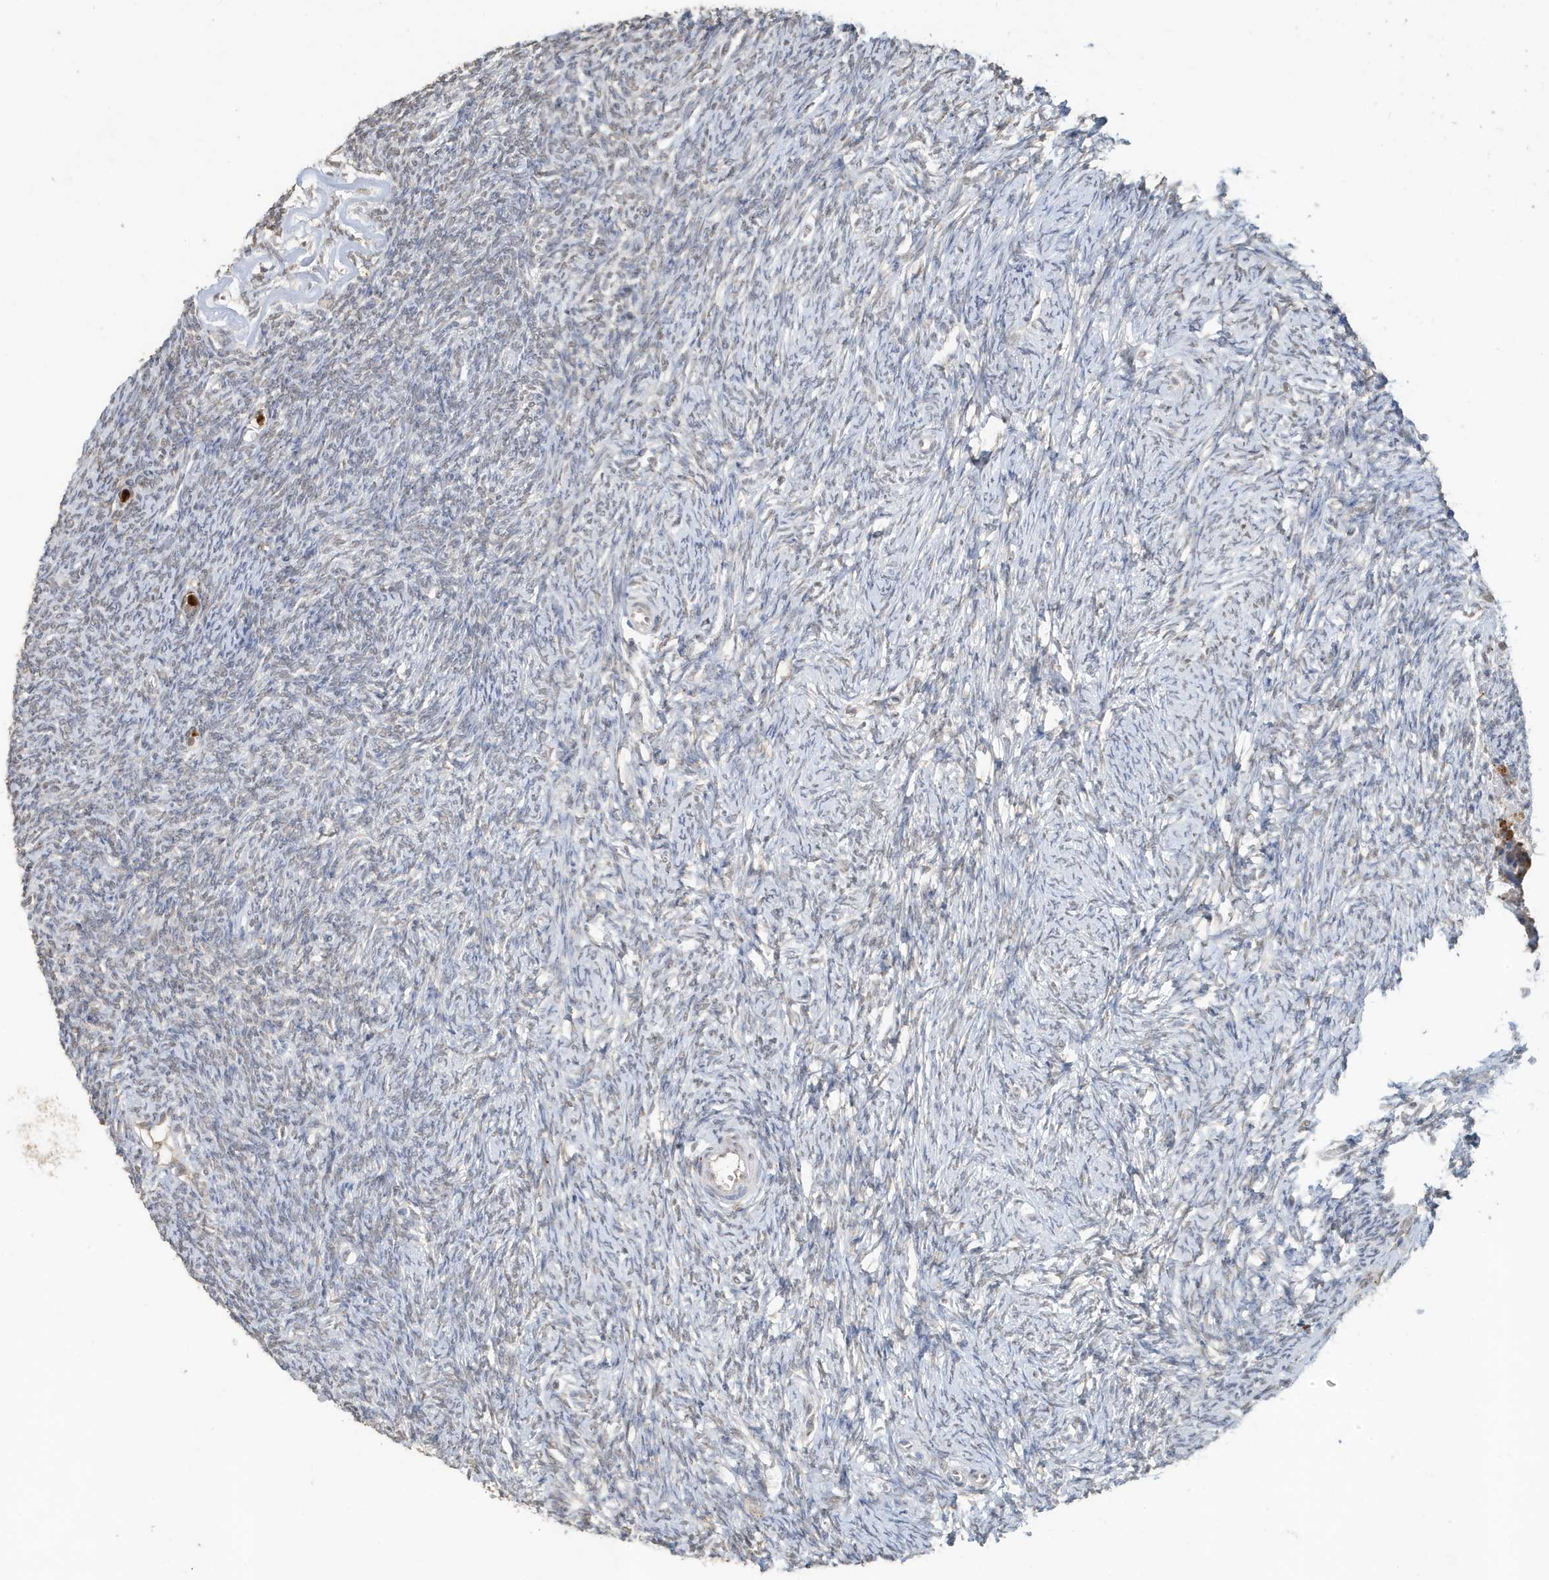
{"staining": {"intensity": "negative", "quantity": "none", "location": "none"}, "tissue": "ovary", "cell_type": "Follicle cells", "image_type": "normal", "snomed": [{"axis": "morphology", "description": "Normal tissue, NOS"}, {"axis": "morphology", "description": "Cyst, NOS"}, {"axis": "topography", "description": "Ovary"}], "caption": "Immunohistochemical staining of normal ovary displays no significant staining in follicle cells.", "gene": "DEFA1", "patient": {"sex": "female", "age": 33}}